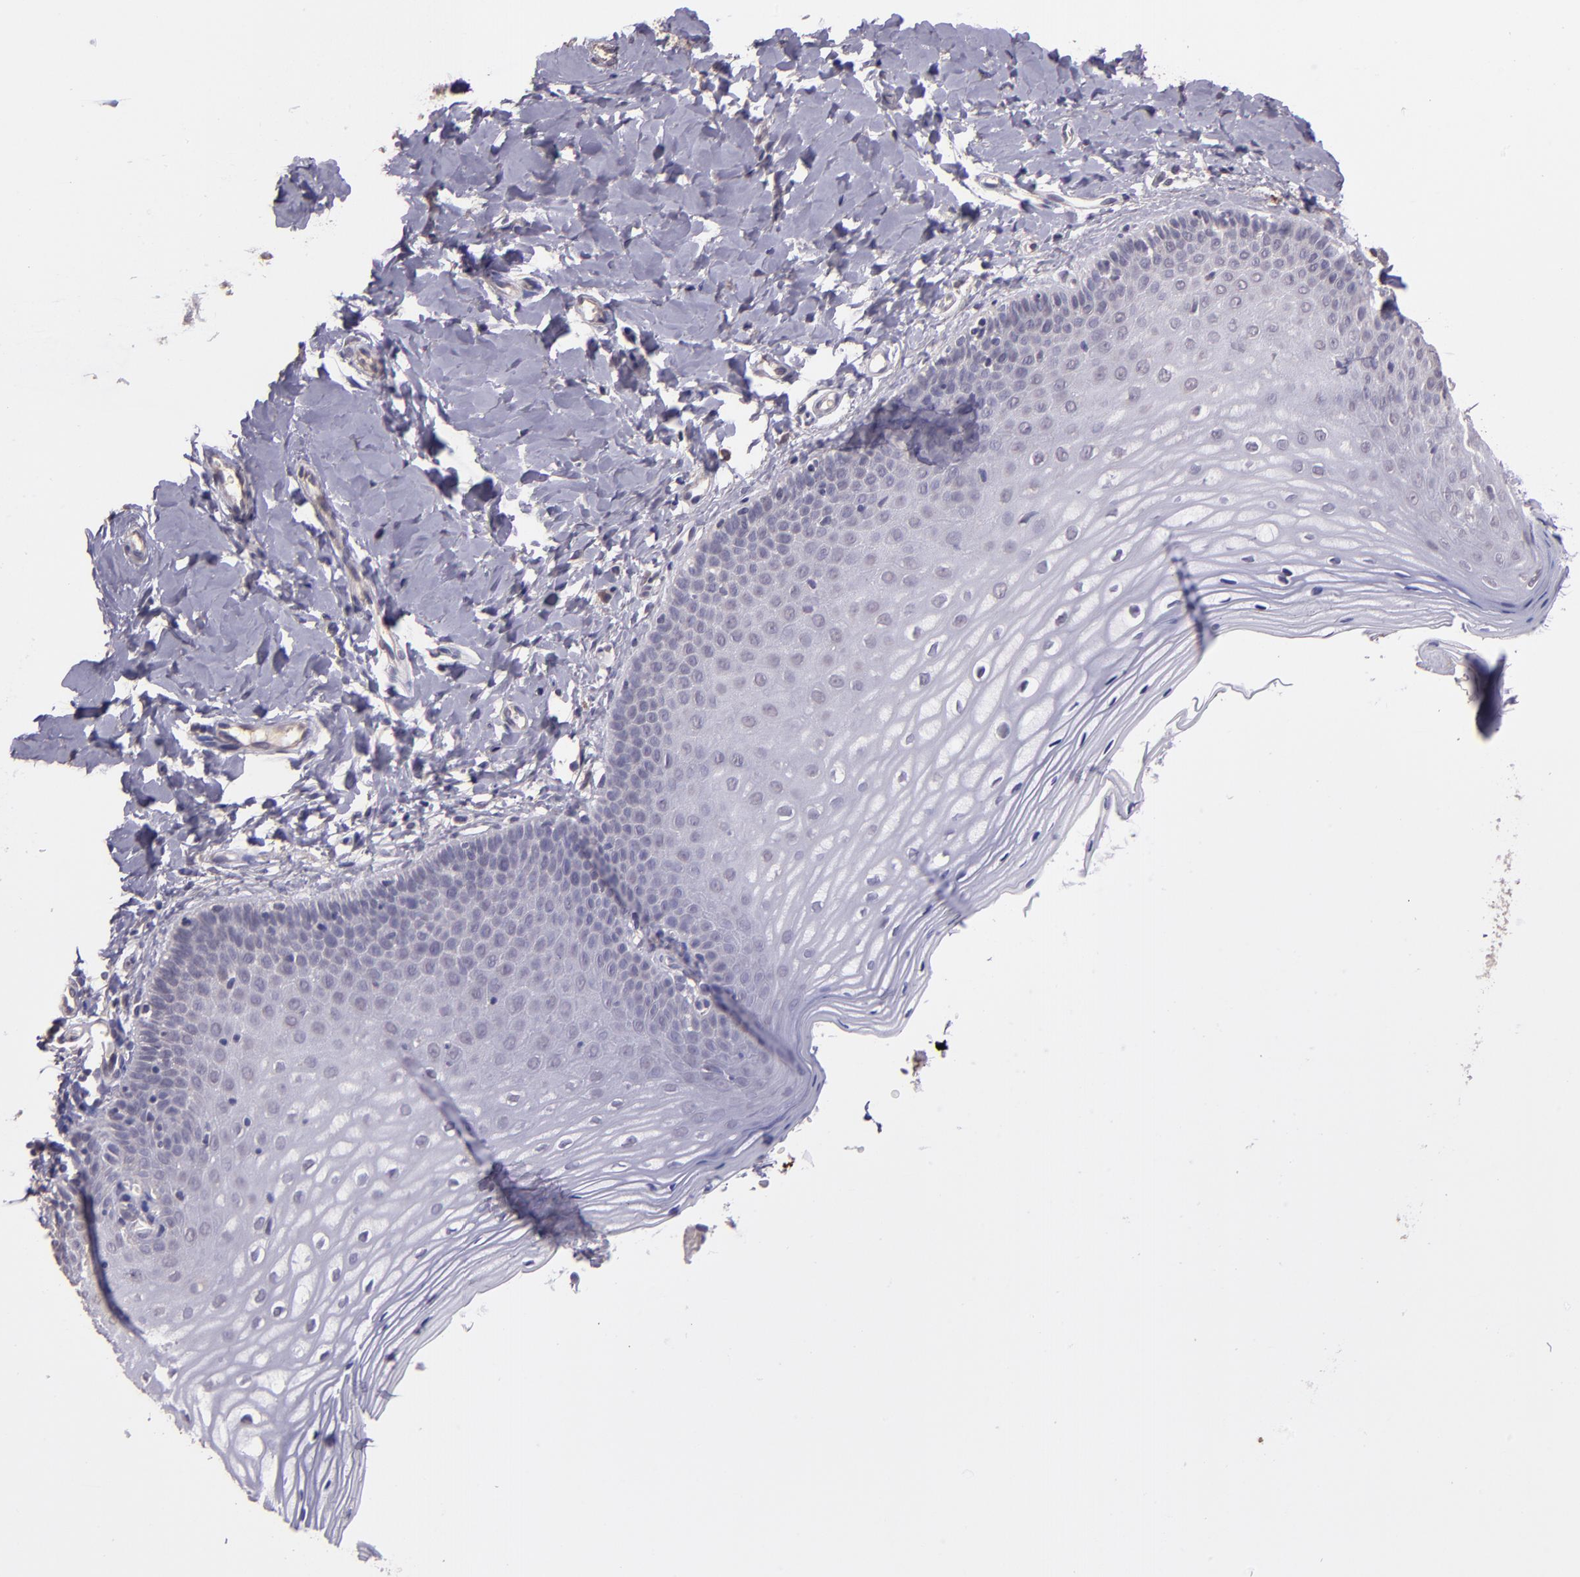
{"staining": {"intensity": "negative", "quantity": "none", "location": "none"}, "tissue": "vagina", "cell_type": "Squamous epithelial cells", "image_type": "normal", "snomed": [{"axis": "morphology", "description": "Normal tissue, NOS"}, {"axis": "topography", "description": "Vagina"}], "caption": "Immunohistochemistry (IHC) image of unremarkable vagina: human vagina stained with DAB demonstrates no significant protein staining in squamous epithelial cells. (Immunohistochemistry (IHC), brightfield microscopy, high magnification).", "gene": "TAF7L", "patient": {"sex": "female", "age": 55}}